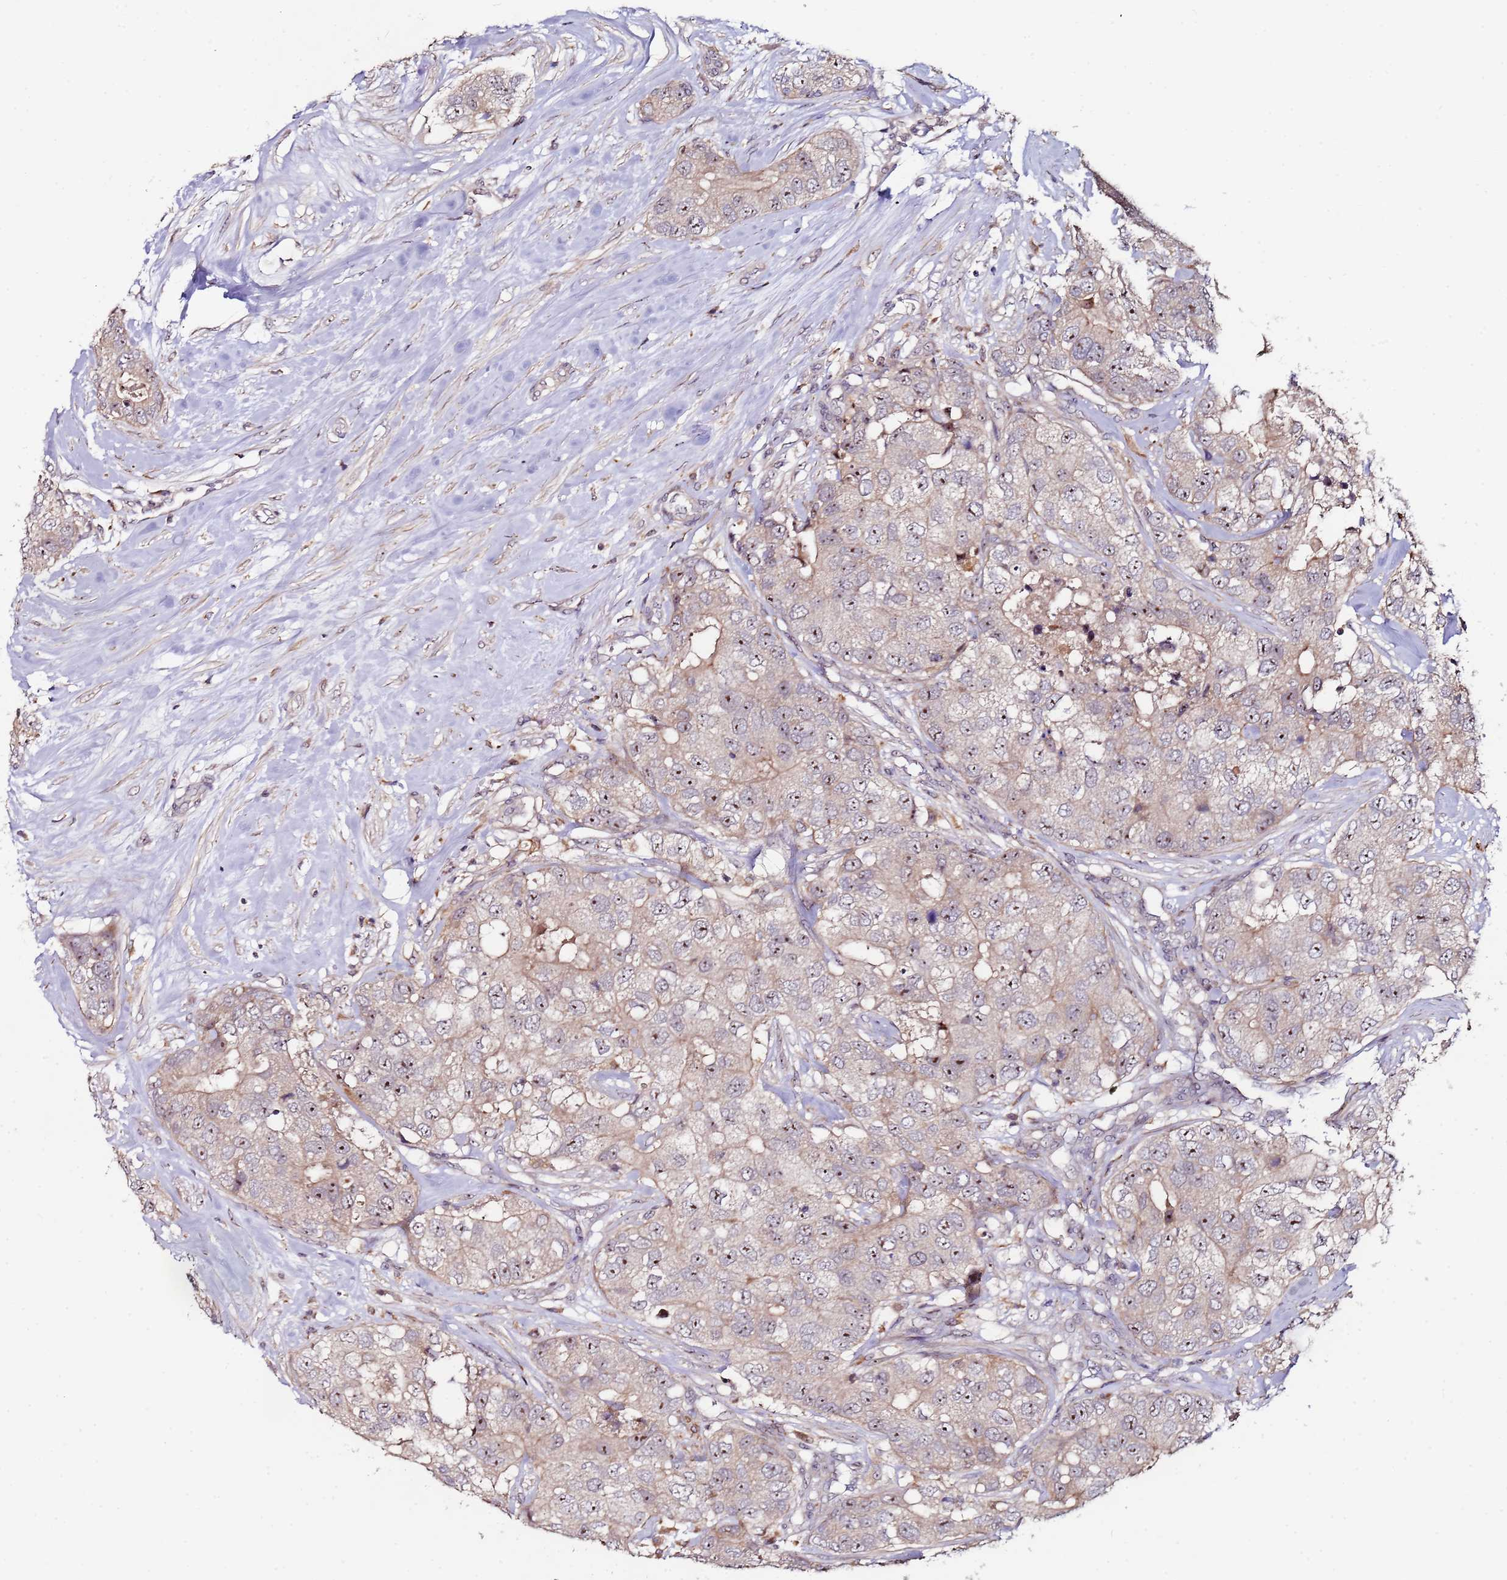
{"staining": {"intensity": "moderate", "quantity": "25%-75%", "location": "nuclear"}, "tissue": "breast cancer", "cell_type": "Tumor cells", "image_type": "cancer", "snomed": [{"axis": "morphology", "description": "Duct carcinoma"}, {"axis": "topography", "description": "Breast"}], "caption": "Invasive ductal carcinoma (breast) was stained to show a protein in brown. There is medium levels of moderate nuclear expression in about 25%-75% of tumor cells. Nuclei are stained in blue.", "gene": "KRI1", "patient": {"sex": "female", "age": 62}}